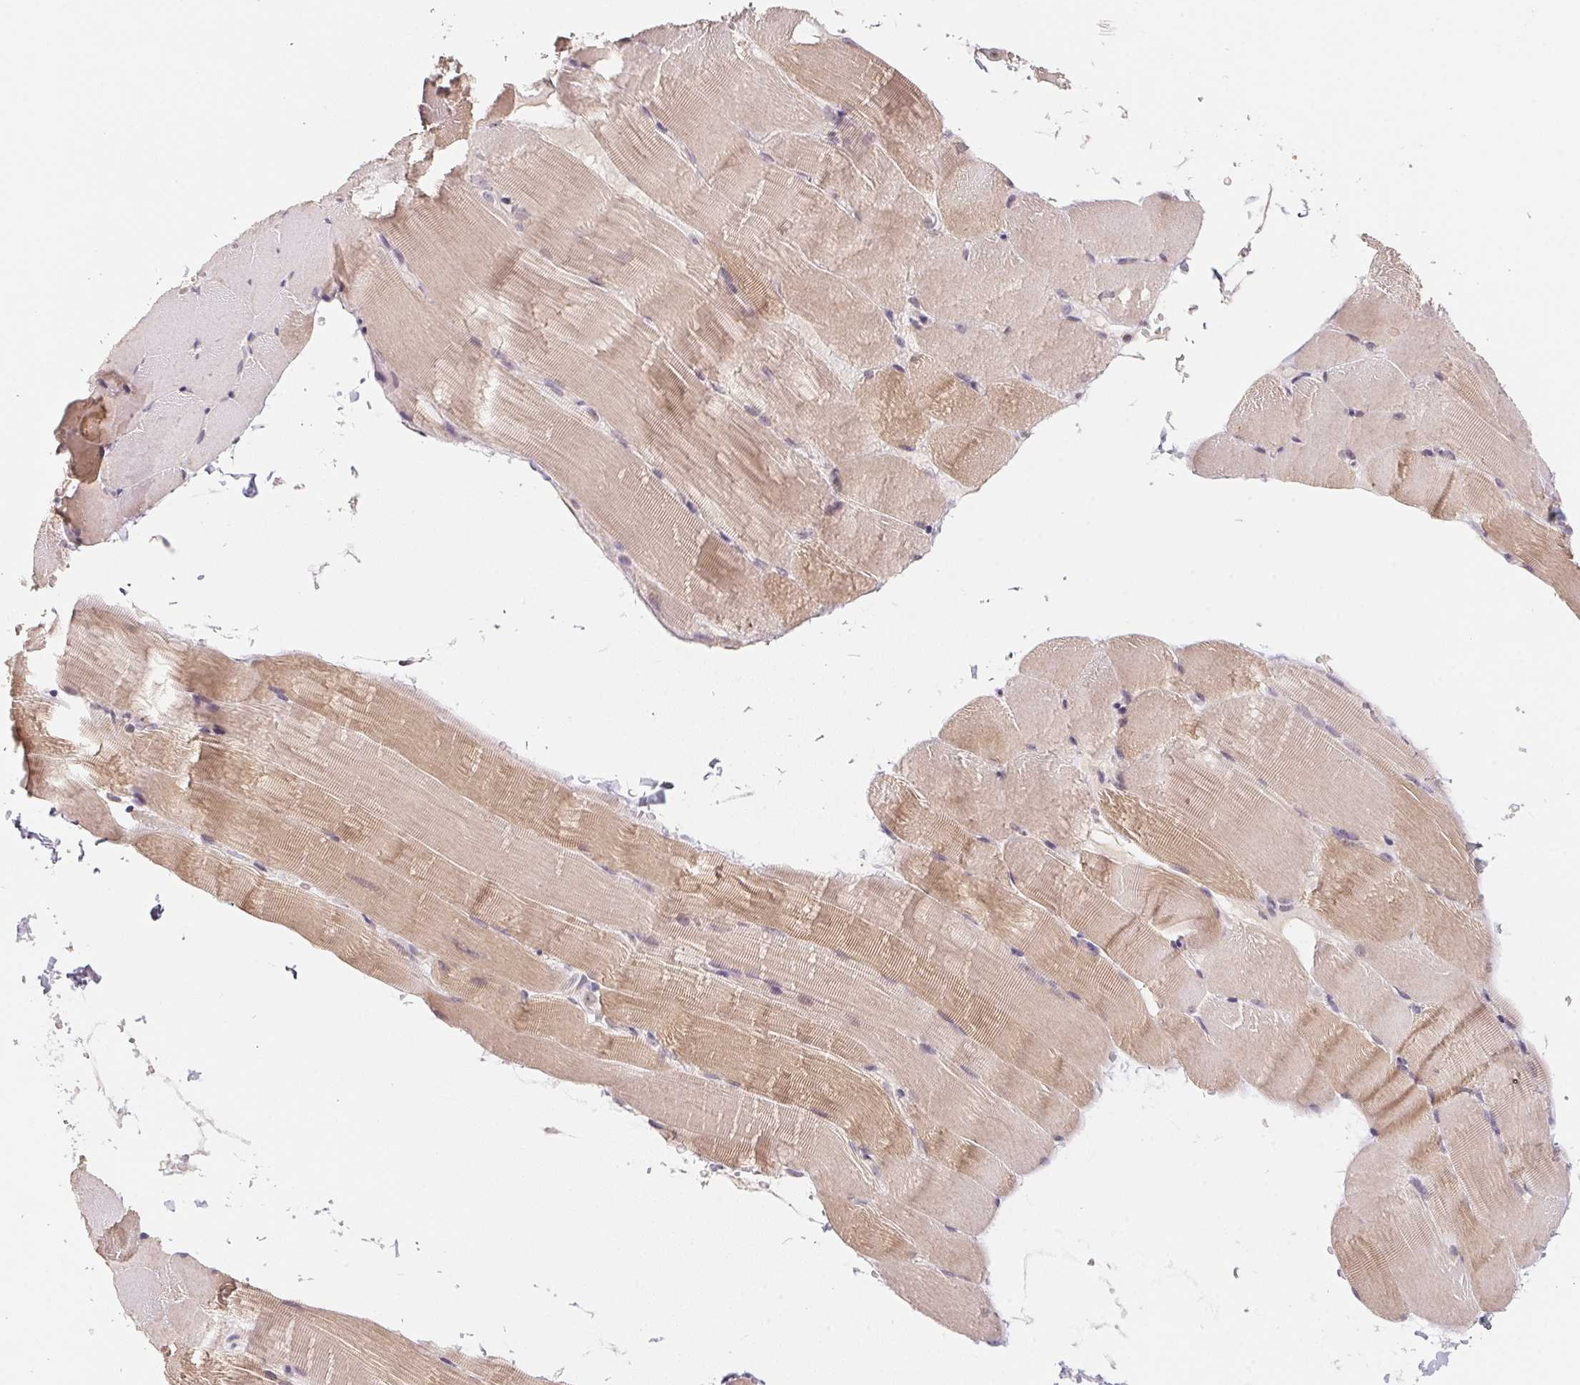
{"staining": {"intensity": "weak", "quantity": "25%-75%", "location": "cytoplasmic/membranous"}, "tissue": "skeletal muscle", "cell_type": "Myocytes", "image_type": "normal", "snomed": [{"axis": "morphology", "description": "Normal tissue, NOS"}, {"axis": "topography", "description": "Skeletal muscle"}], "caption": "Protein analysis of unremarkable skeletal muscle reveals weak cytoplasmic/membranous positivity in about 25%-75% of myocytes. The staining was performed using DAB to visualize the protein expression in brown, while the nuclei were stained in blue with hematoxylin (Magnification: 20x).", "gene": "KIFC1", "patient": {"sex": "female", "age": 37}}